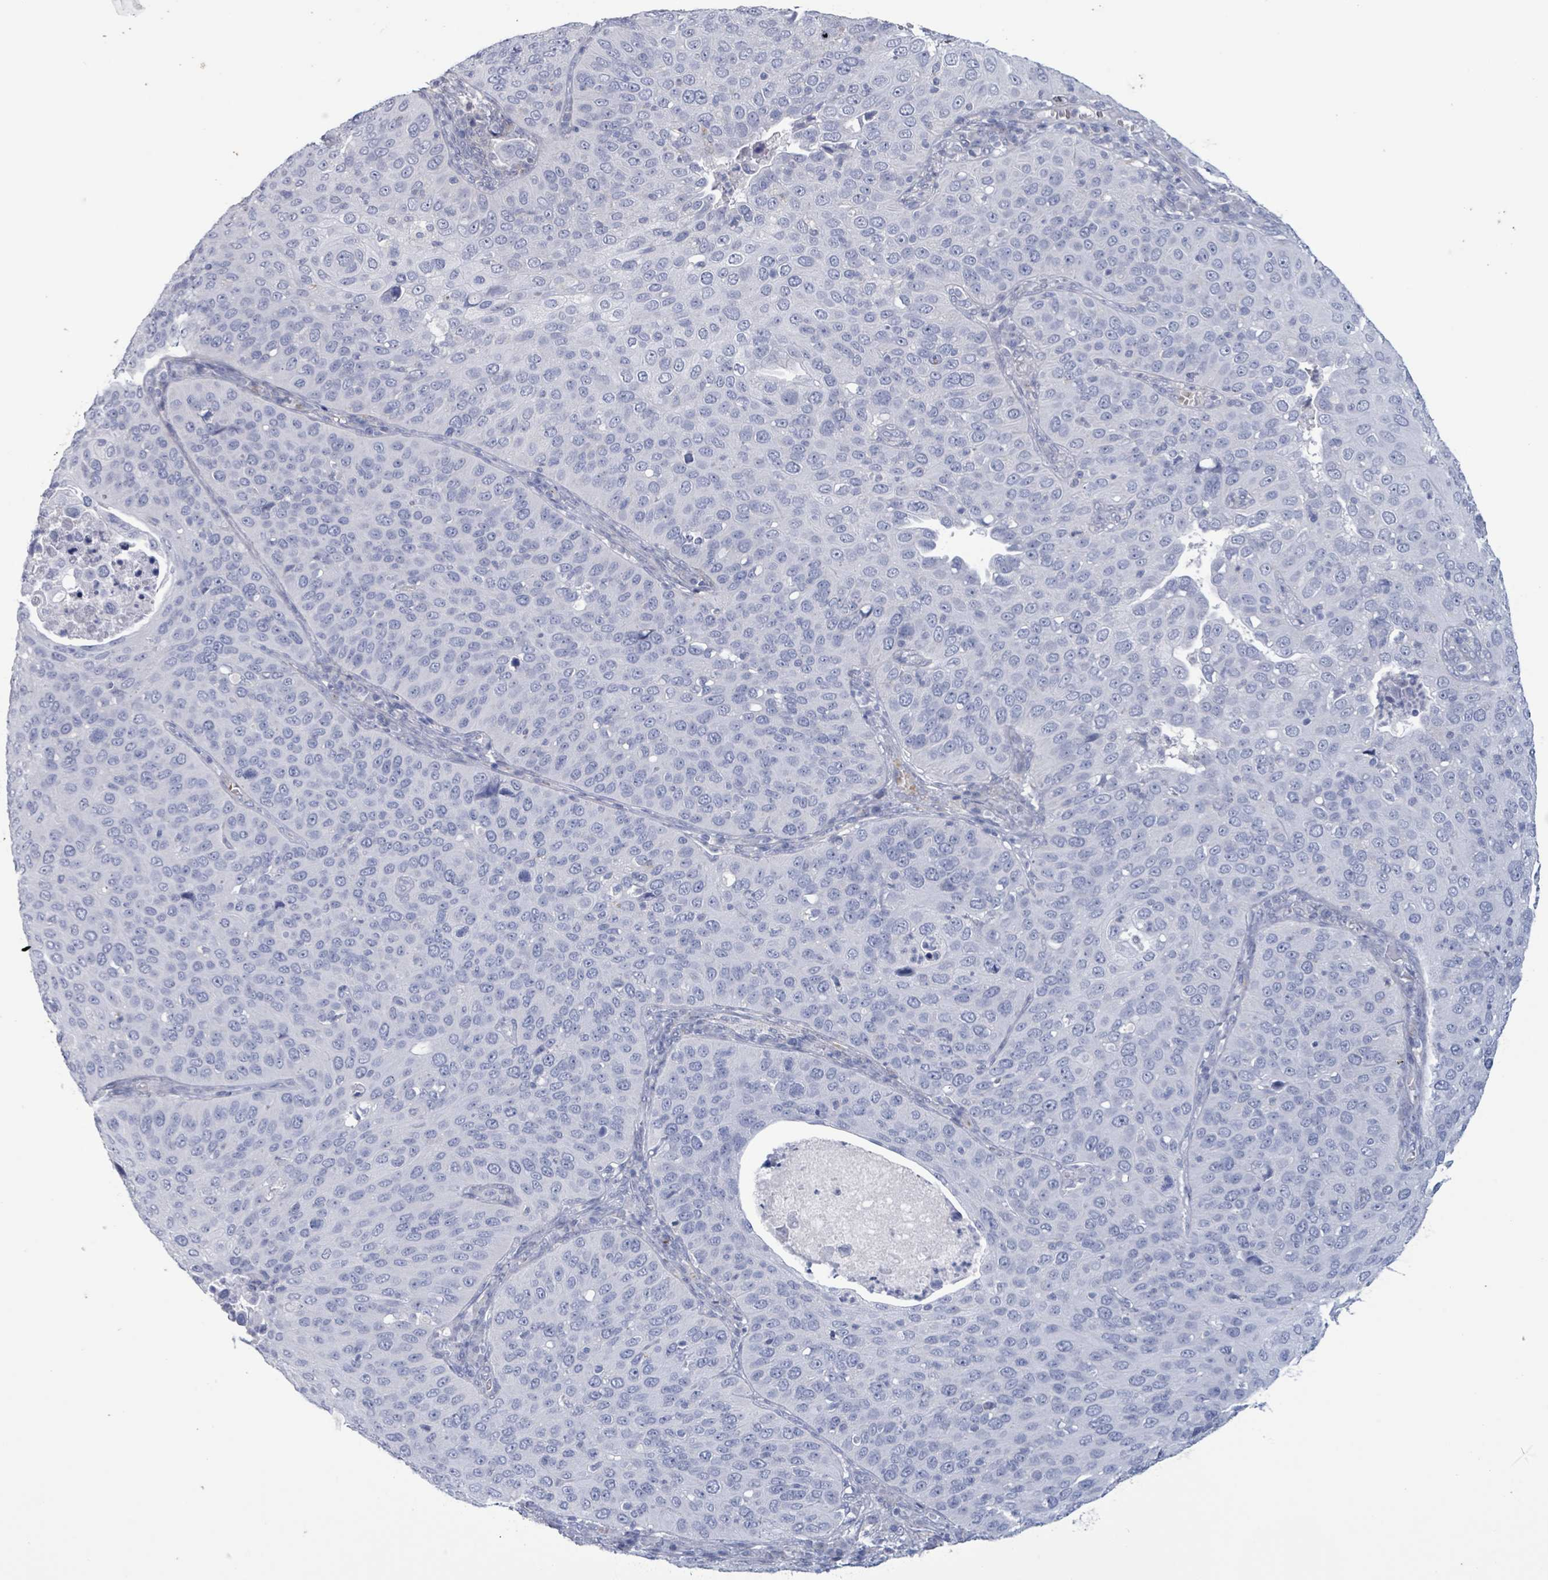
{"staining": {"intensity": "negative", "quantity": "none", "location": "none"}, "tissue": "cervical cancer", "cell_type": "Tumor cells", "image_type": "cancer", "snomed": [{"axis": "morphology", "description": "Squamous cell carcinoma, NOS"}, {"axis": "topography", "description": "Cervix"}], "caption": "This is an immunohistochemistry (IHC) micrograph of cervical squamous cell carcinoma. There is no positivity in tumor cells.", "gene": "PKLR", "patient": {"sex": "female", "age": 36}}